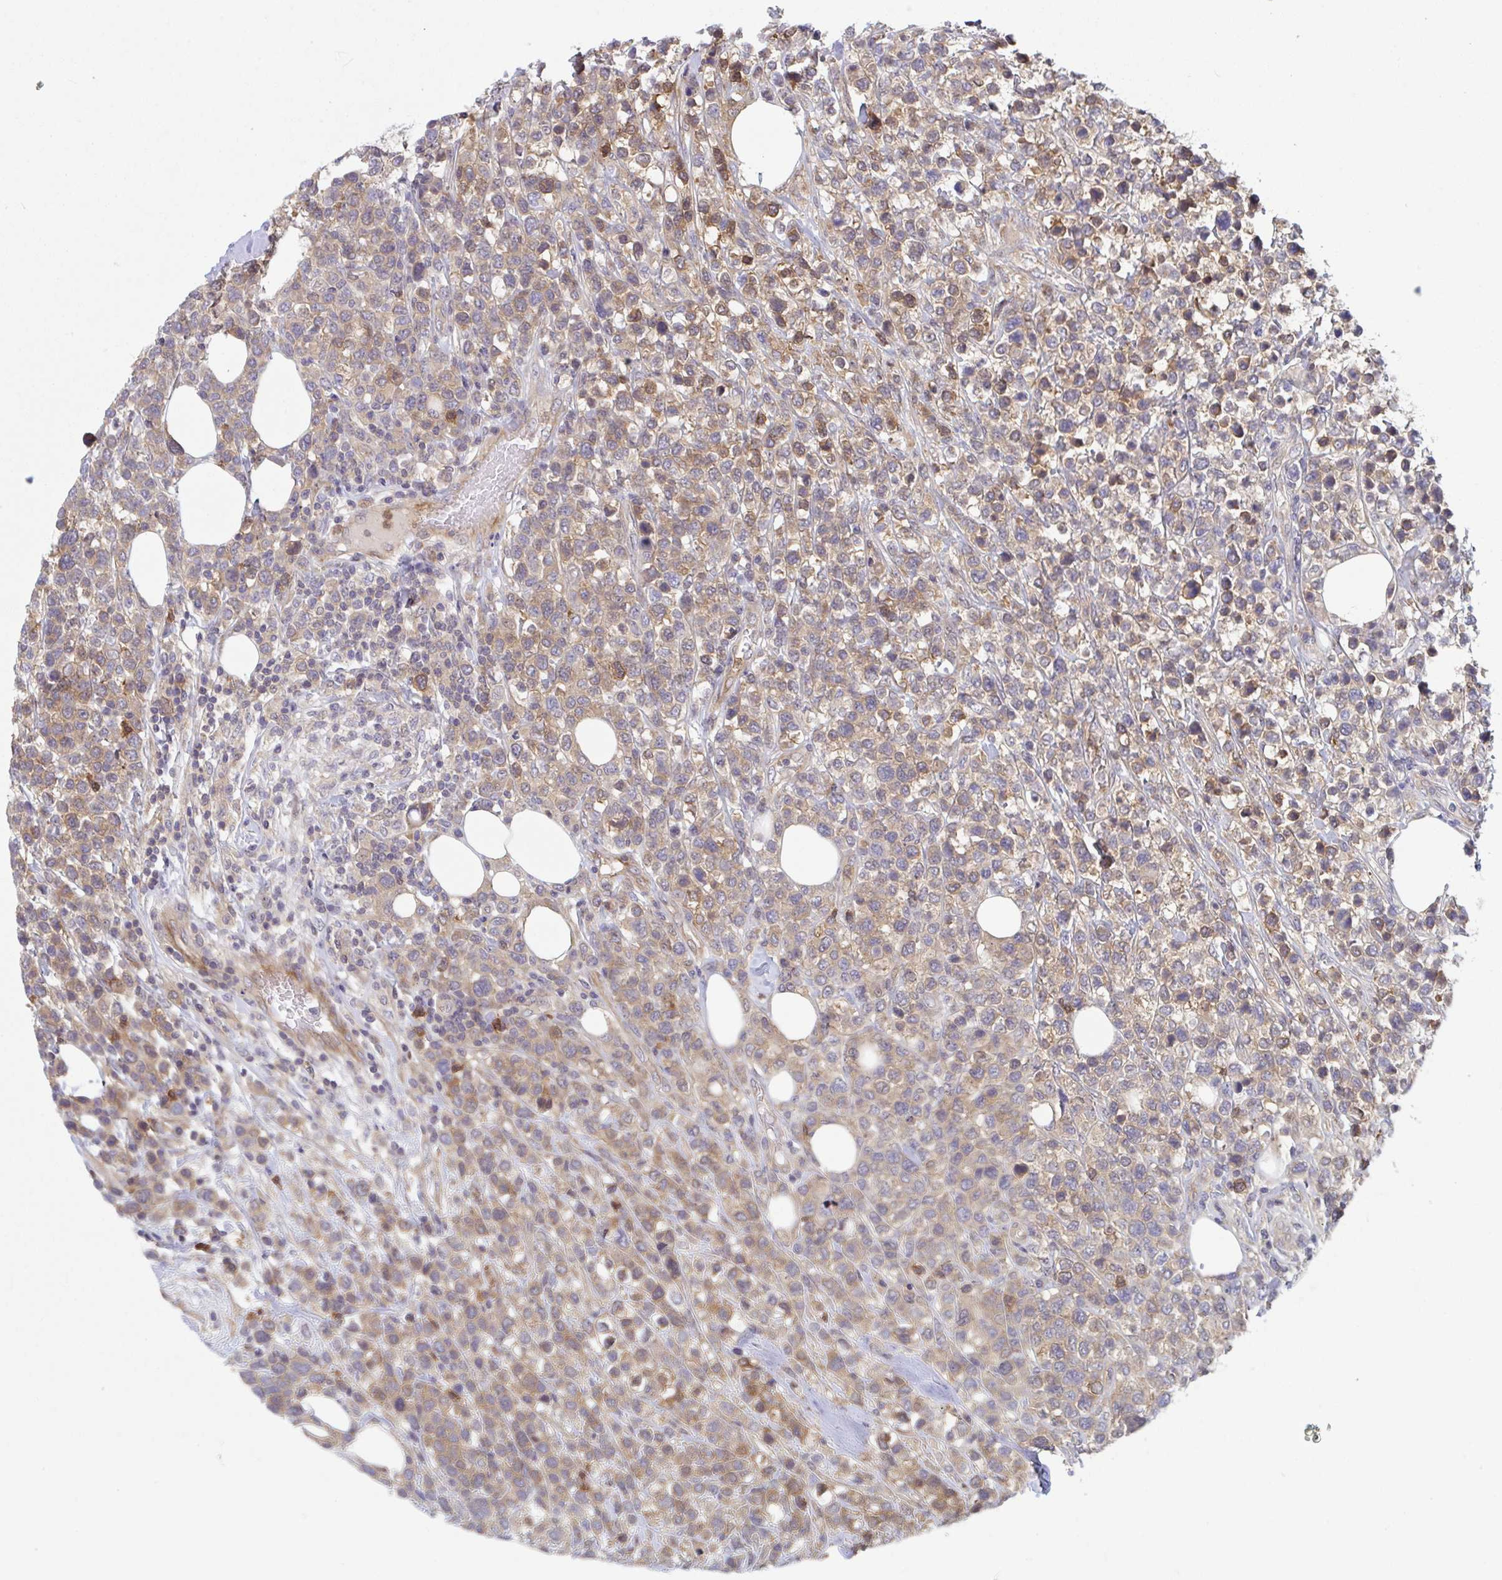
{"staining": {"intensity": "moderate", "quantity": ">75%", "location": "cytoplasmic/membranous"}, "tissue": "lymphoma", "cell_type": "Tumor cells", "image_type": "cancer", "snomed": [{"axis": "morphology", "description": "Malignant lymphoma, non-Hodgkin's type, High grade"}, {"axis": "topography", "description": "Soft tissue"}], "caption": "Lymphoma stained with DAB (3,3'-diaminobenzidine) immunohistochemistry demonstrates medium levels of moderate cytoplasmic/membranous expression in about >75% of tumor cells. The staining was performed using DAB, with brown indicating positive protein expression. Nuclei are stained blue with hematoxylin.", "gene": "LMNTD2", "patient": {"sex": "female", "age": 56}}